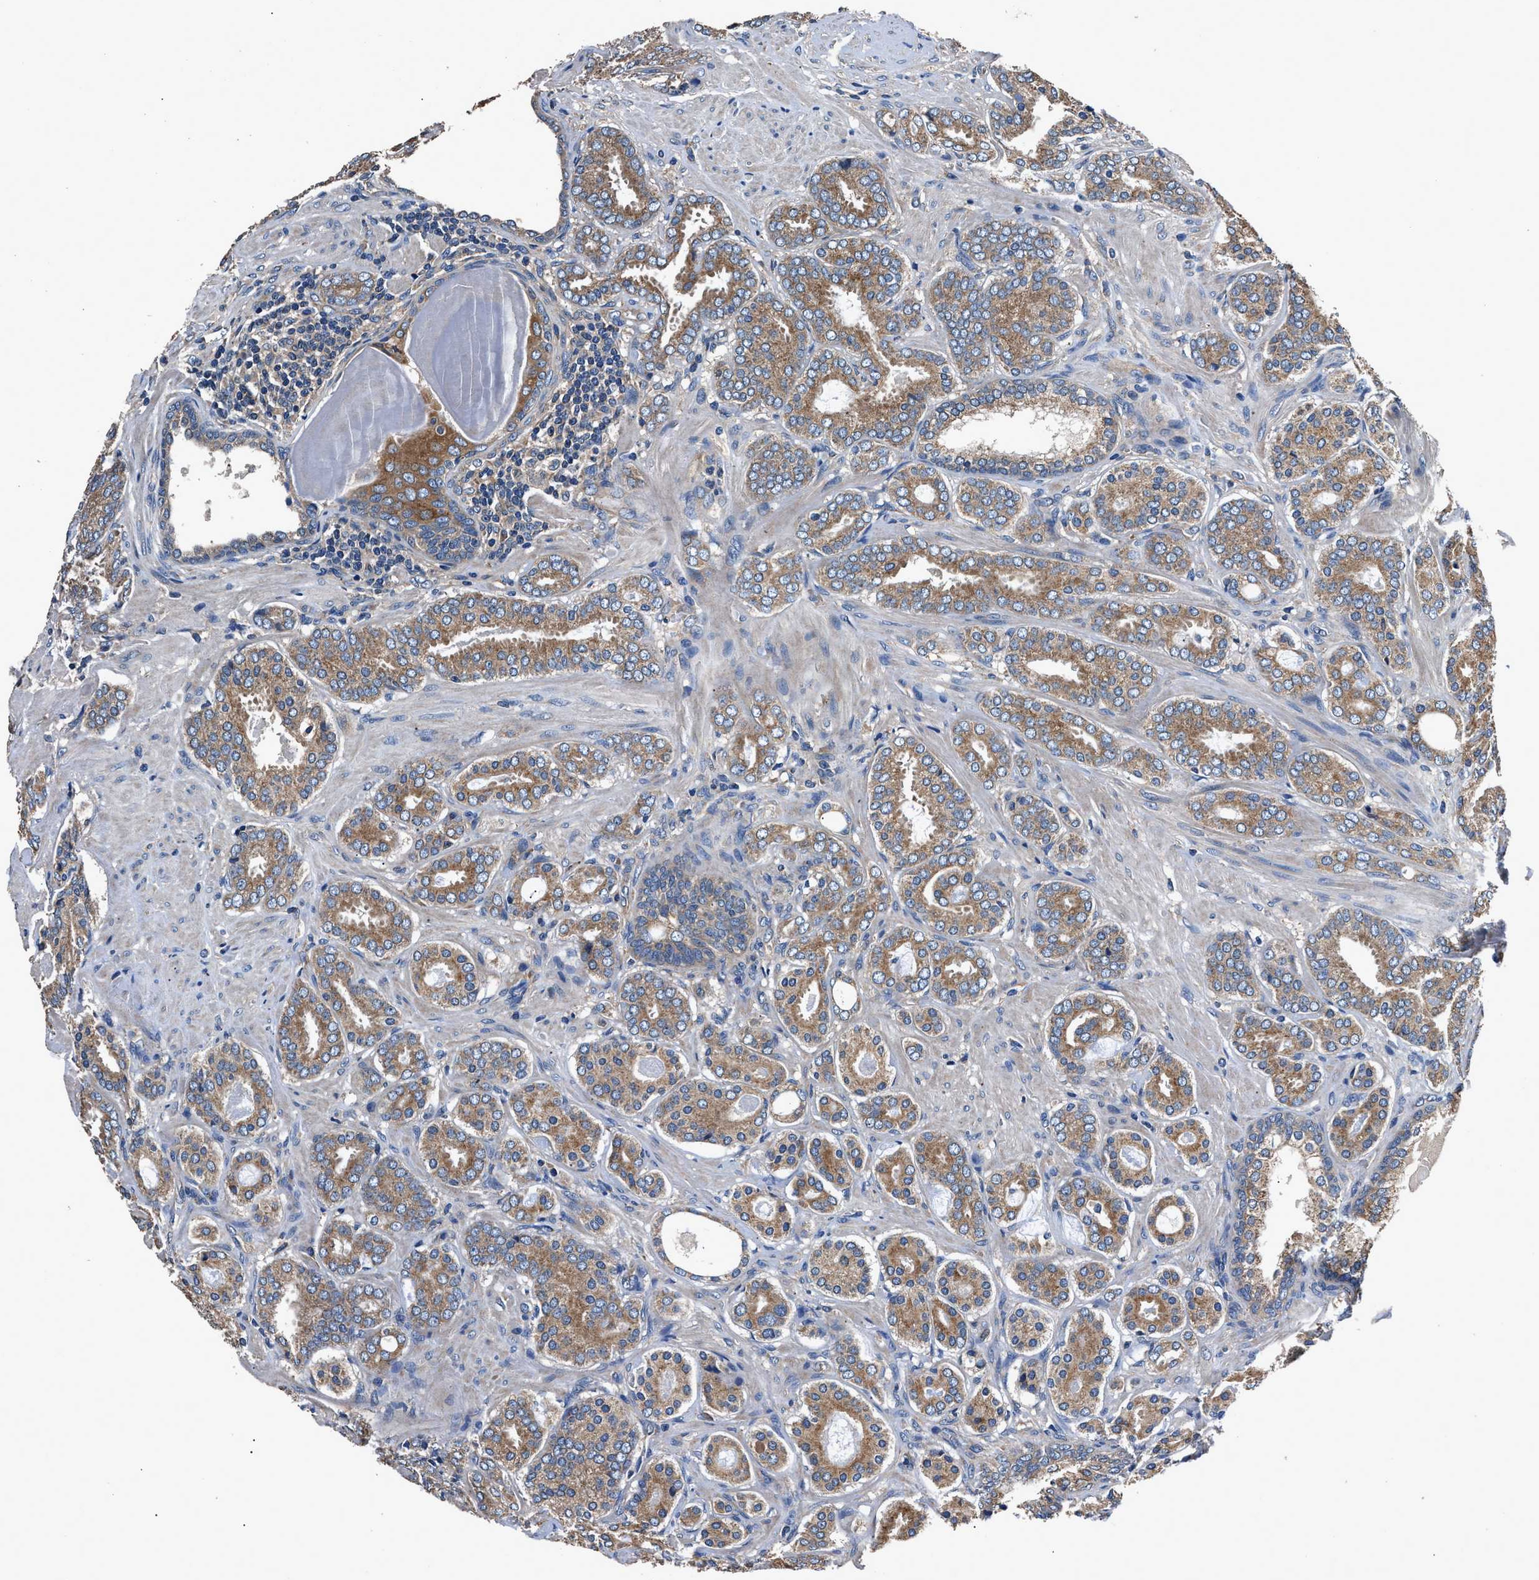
{"staining": {"intensity": "moderate", "quantity": ">75%", "location": "cytoplasmic/membranous"}, "tissue": "prostate cancer", "cell_type": "Tumor cells", "image_type": "cancer", "snomed": [{"axis": "morphology", "description": "Adenocarcinoma, Low grade"}, {"axis": "topography", "description": "Prostate"}], "caption": "Prostate cancer (low-grade adenocarcinoma) tissue displays moderate cytoplasmic/membranous expression in approximately >75% of tumor cells", "gene": "DHRS7B", "patient": {"sex": "male", "age": 69}}